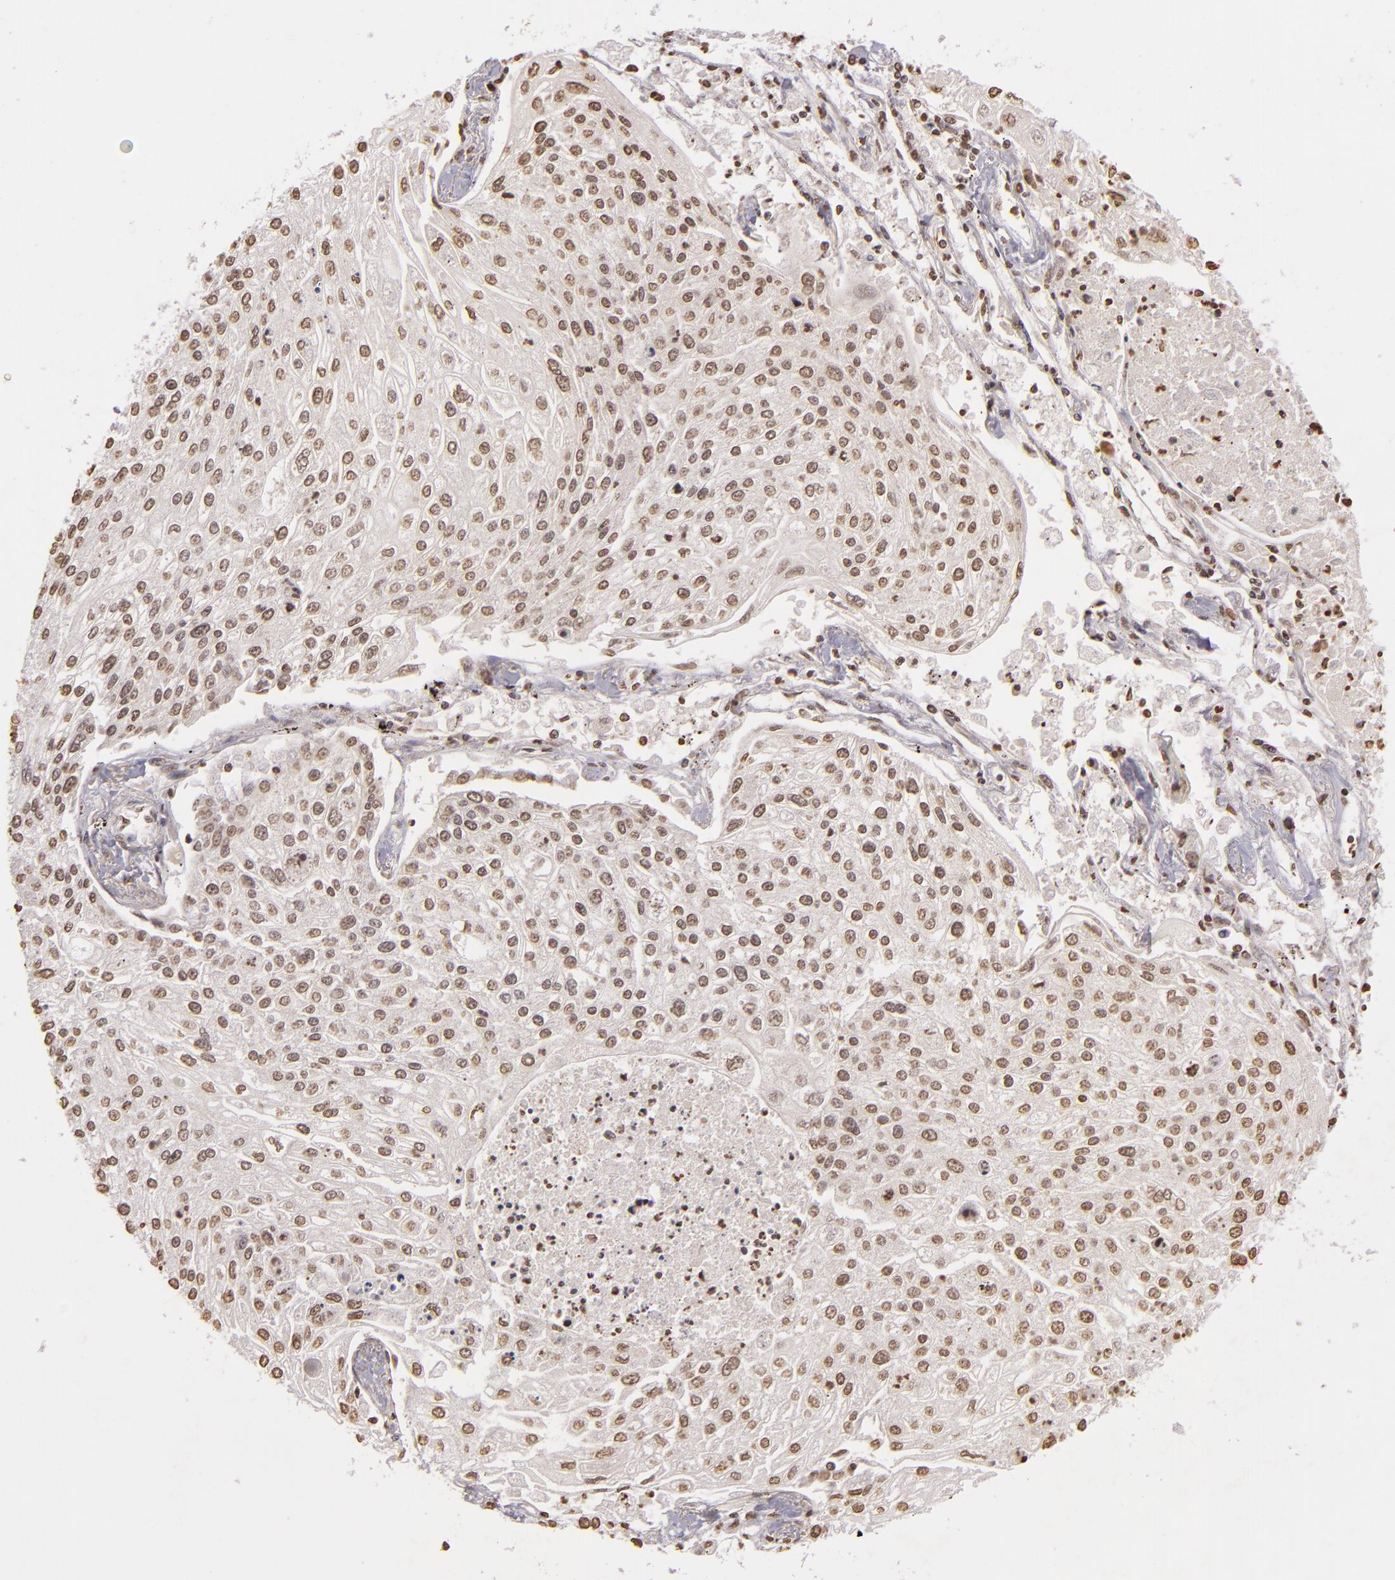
{"staining": {"intensity": "weak", "quantity": ">75%", "location": "nuclear"}, "tissue": "lung cancer", "cell_type": "Tumor cells", "image_type": "cancer", "snomed": [{"axis": "morphology", "description": "Squamous cell carcinoma, NOS"}, {"axis": "topography", "description": "Lung"}], "caption": "Weak nuclear protein positivity is appreciated in approximately >75% of tumor cells in squamous cell carcinoma (lung). (IHC, brightfield microscopy, high magnification).", "gene": "THRB", "patient": {"sex": "male", "age": 75}}